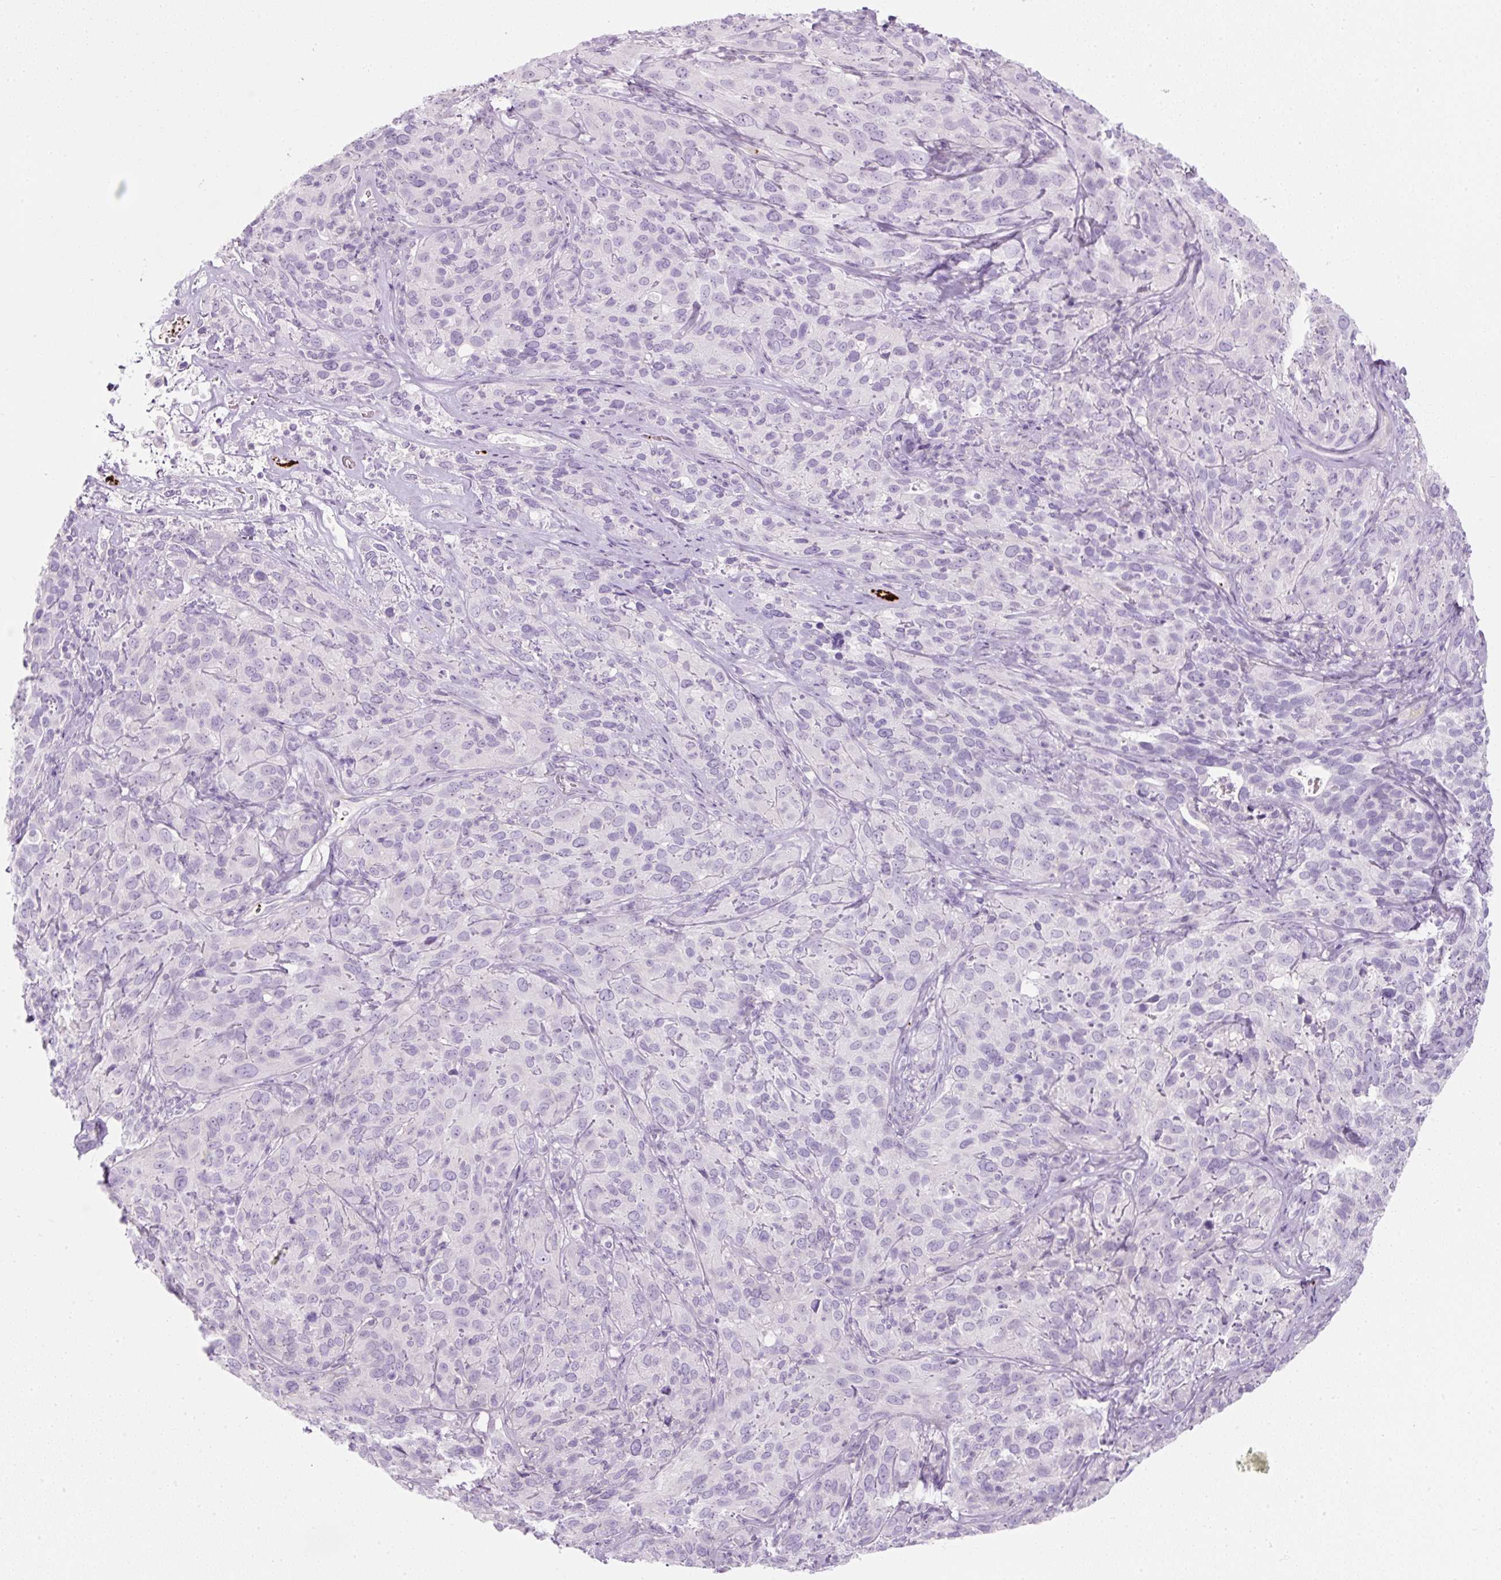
{"staining": {"intensity": "negative", "quantity": "none", "location": "none"}, "tissue": "cervical cancer", "cell_type": "Tumor cells", "image_type": "cancer", "snomed": [{"axis": "morphology", "description": "Squamous cell carcinoma, NOS"}, {"axis": "topography", "description": "Cervix"}], "caption": "IHC micrograph of neoplastic tissue: human cervical cancer (squamous cell carcinoma) stained with DAB displays no significant protein staining in tumor cells.", "gene": "PF4V1", "patient": {"sex": "female", "age": 51}}